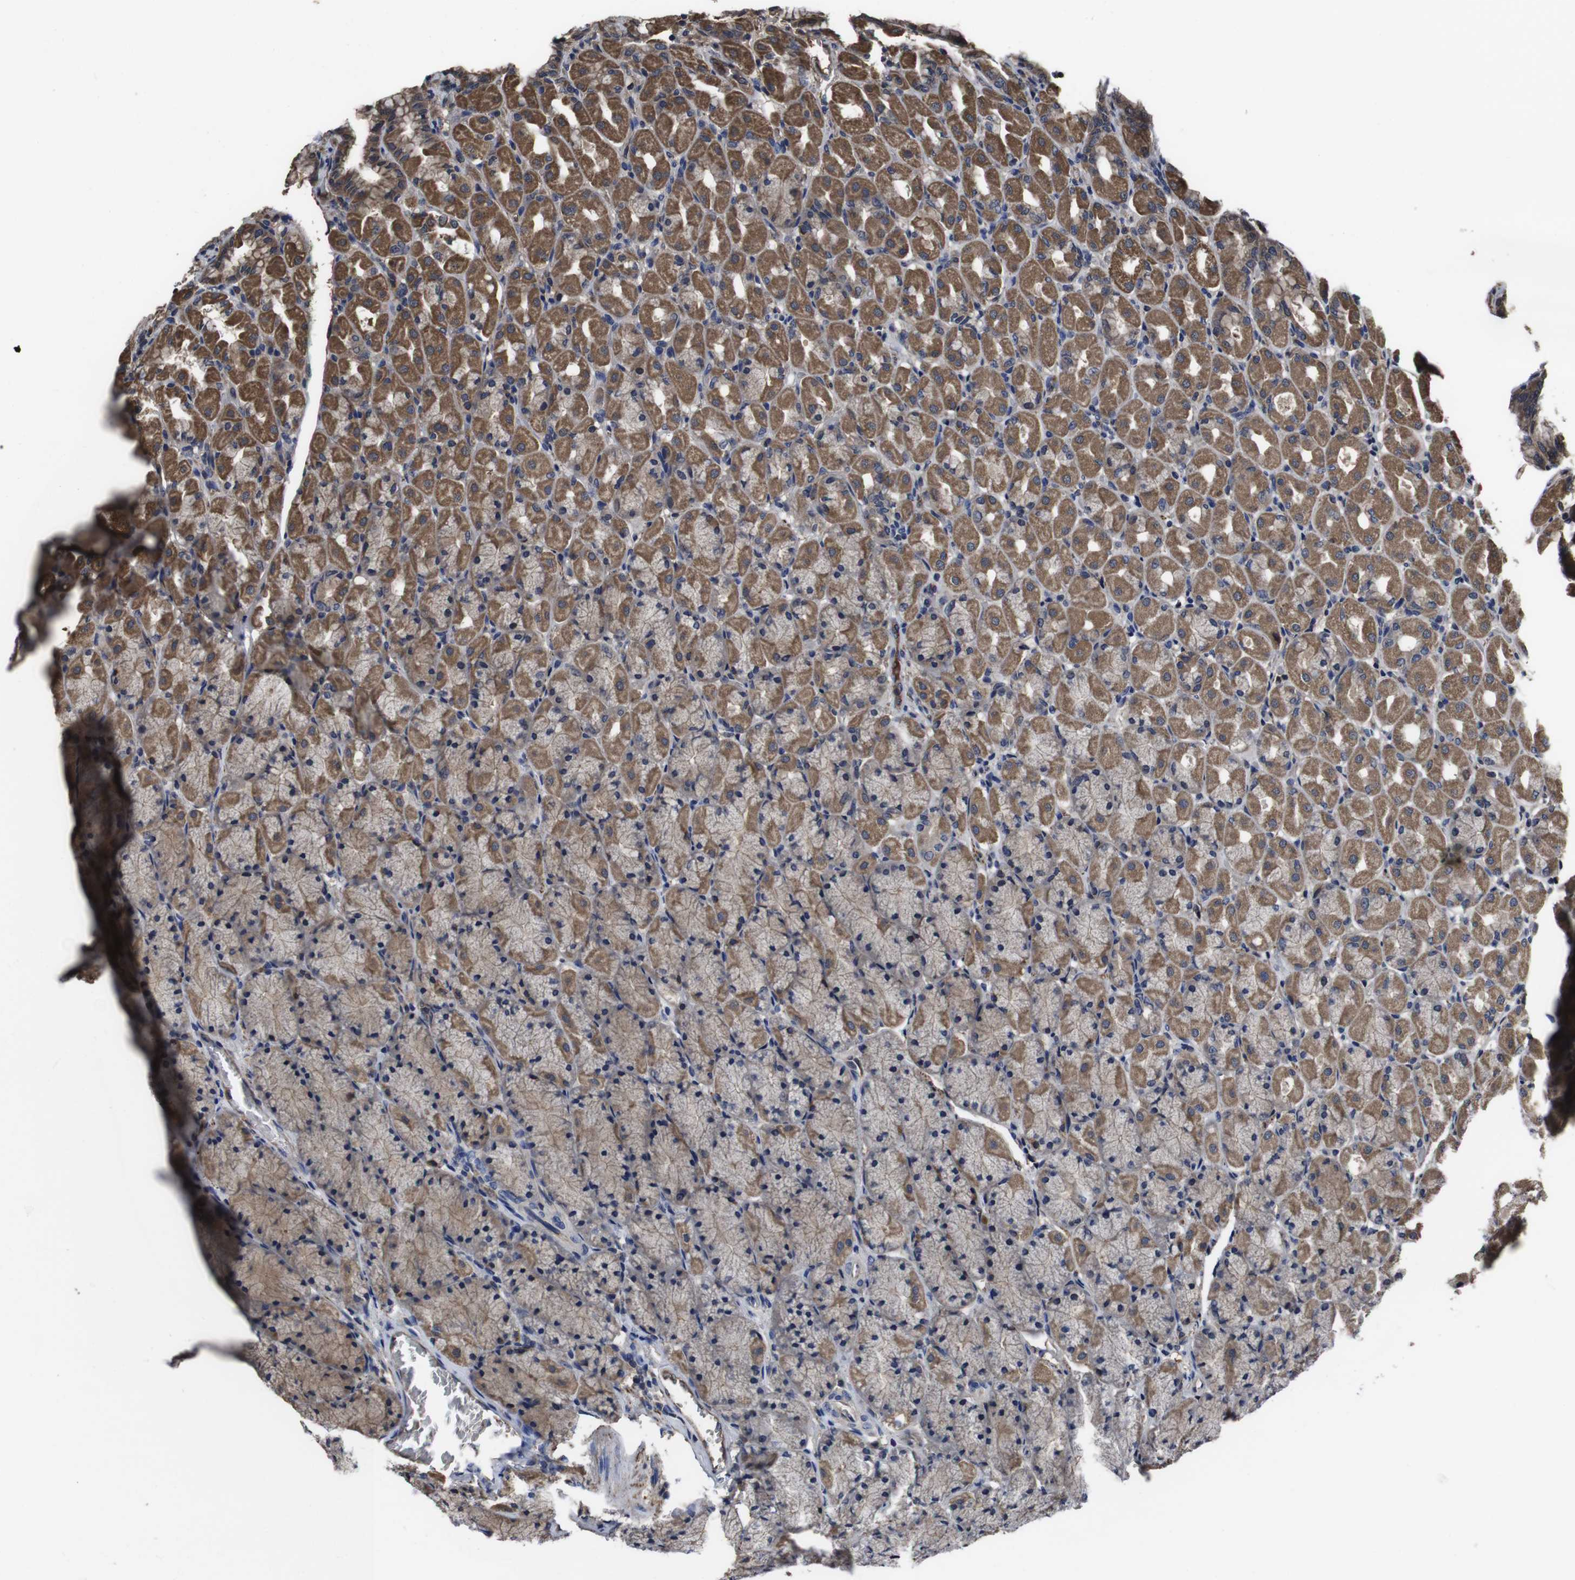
{"staining": {"intensity": "moderate", "quantity": ">75%", "location": "cytoplasmic/membranous"}, "tissue": "stomach", "cell_type": "Glandular cells", "image_type": "normal", "snomed": [{"axis": "morphology", "description": "Normal tissue, NOS"}, {"axis": "topography", "description": "Stomach, upper"}], "caption": "Immunohistochemical staining of normal human stomach reveals >75% levels of moderate cytoplasmic/membranous protein expression in about >75% of glandular cells. (IHC, brightfield microscopy, high magnification).", "gene": "CXCL11", "patient": {"sex": "female", "age": 56}}